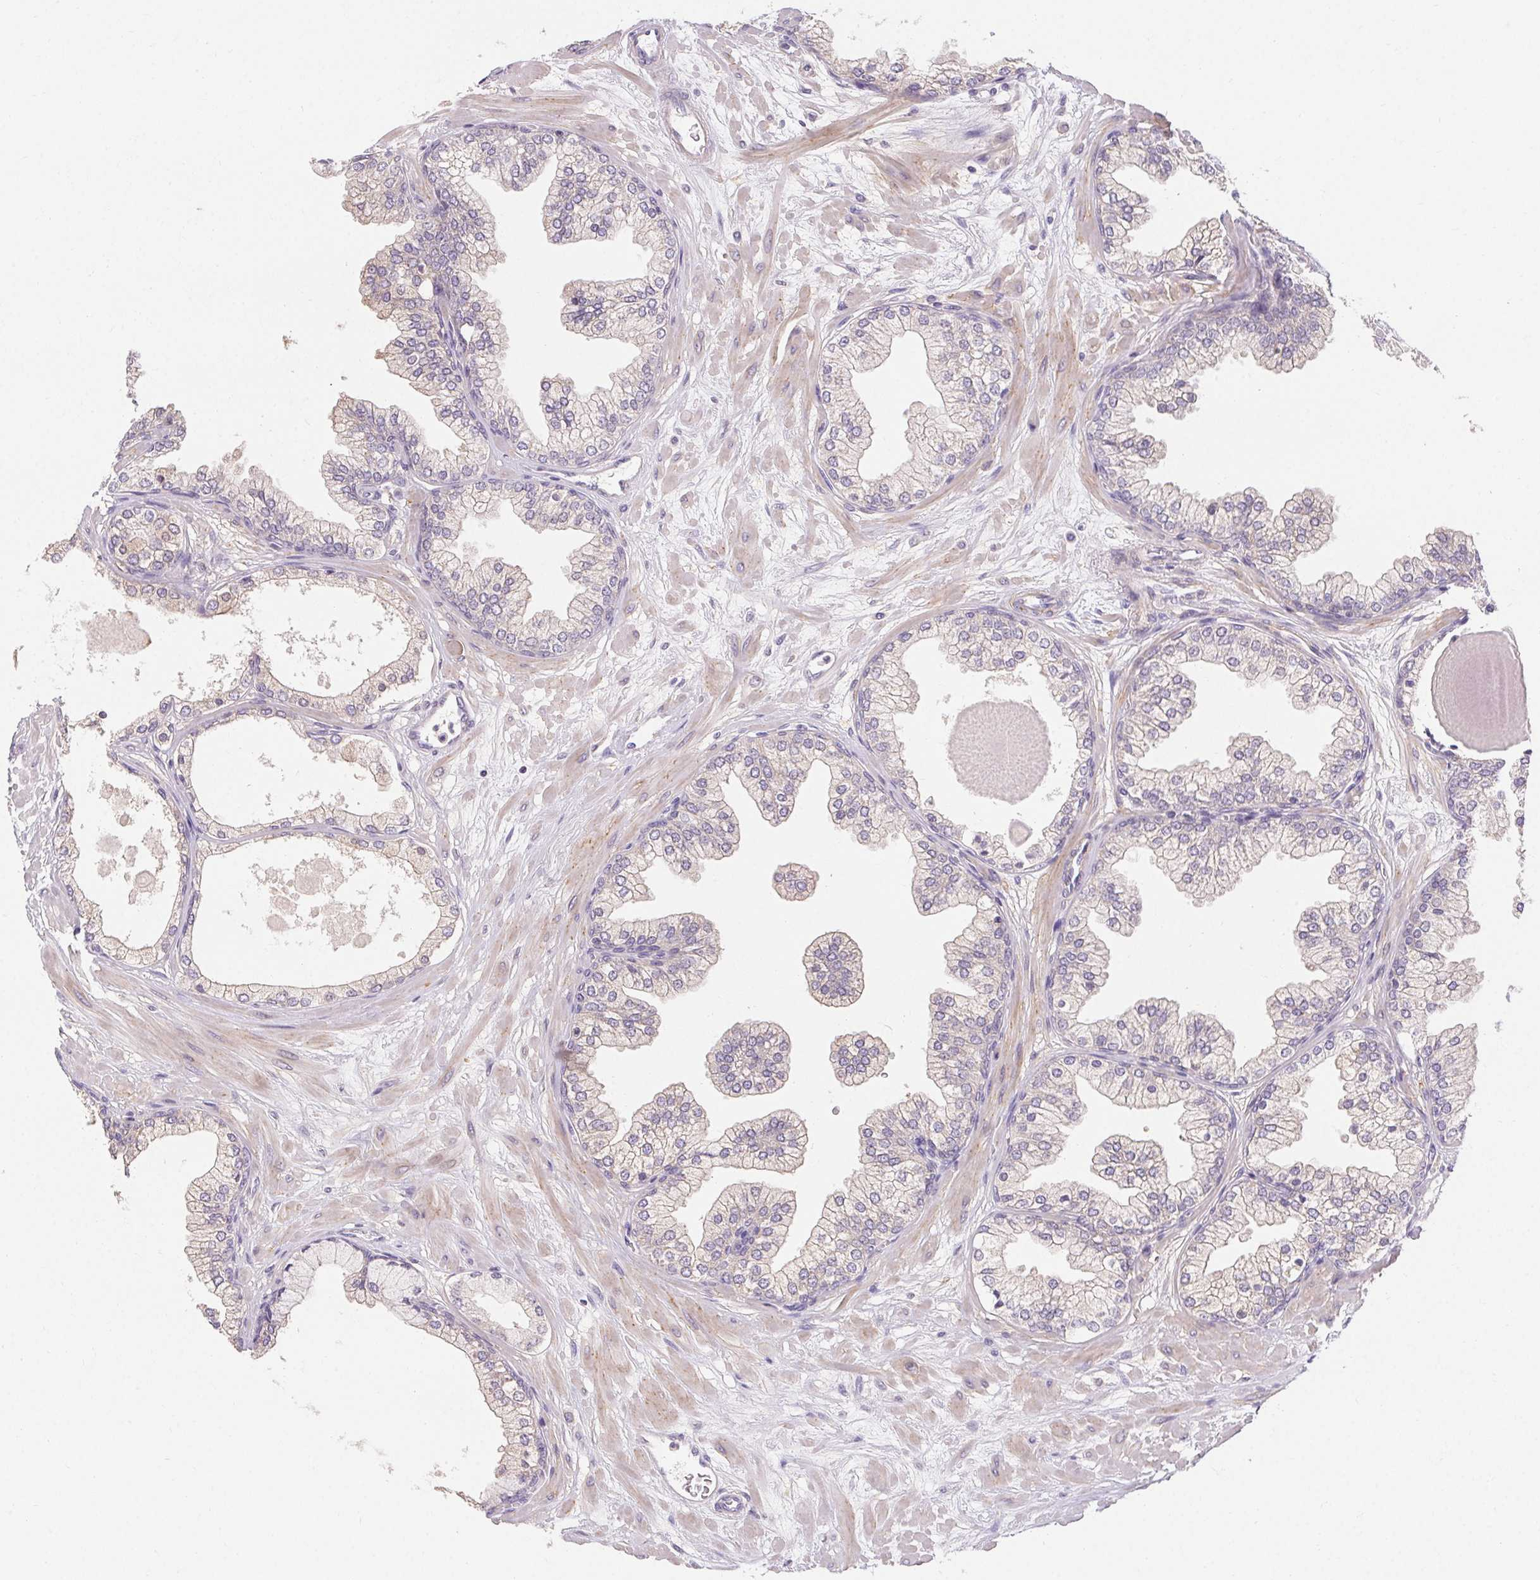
{"staining": {"intensity": "moderate", "quantity": "25%-75%", "location": "cytoplasmic/membranous,nuclear"}, "tissue": "prostate", "cell_type": "Glandular cells", "image_type": "normal", "snomed": [{"axis": "morphology", "description": "Normal tissue, NOS"}, {"axis": "topography", "description": "Prostate"}, {"axis": "topography", "description": "Peripheral nerve tissue"}], "caption": "Glandular cells show moderate cytoplasmic/membranous,nuclear staining in approximately 25%-75% of cells in normal prostate.", "gene": "TMEM52B", "patient": {"sex": "male", "age": 61}}